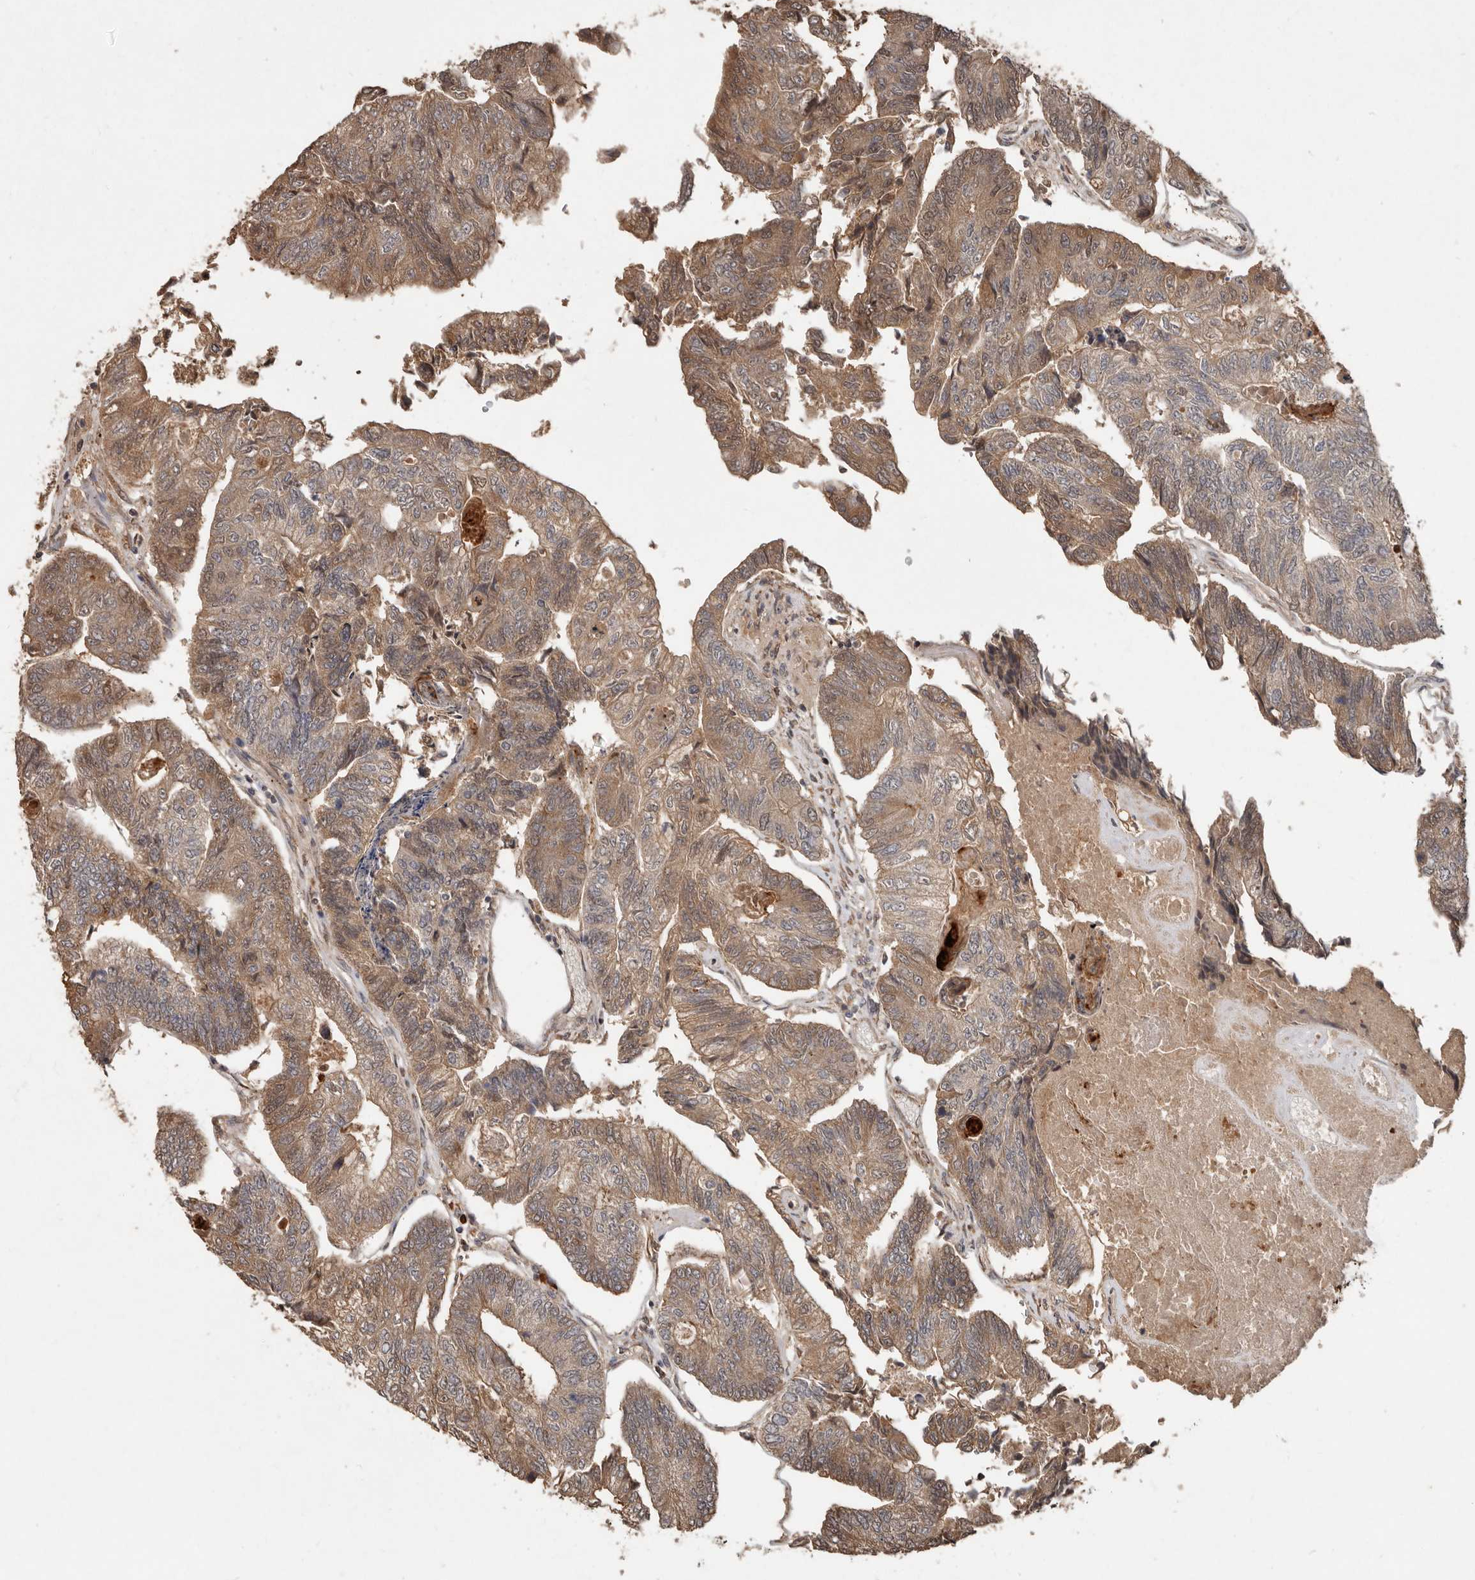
{"staining": {"intensity": "moderate", "quantity": ">75%", "location": "cytoplasmic/membranous"}, "tissue": "colorectal cancer", "cell_type": "Tumor cells", "image_type": "cancer", "snomed": [{"axis": "morphology", "description": "Adenocarcinoma, NOS"}, {"axis": "topography", "description": "Colon"}], "caption": "The micrograph displays staining of colorectal cancer (adenocarcinoma), revealing moderate cytoplasmic/membranous protein positivity (brown color) within tumor cells.", "gene": "KIF26B", "patient": {"sex": "female", "age": 67}}